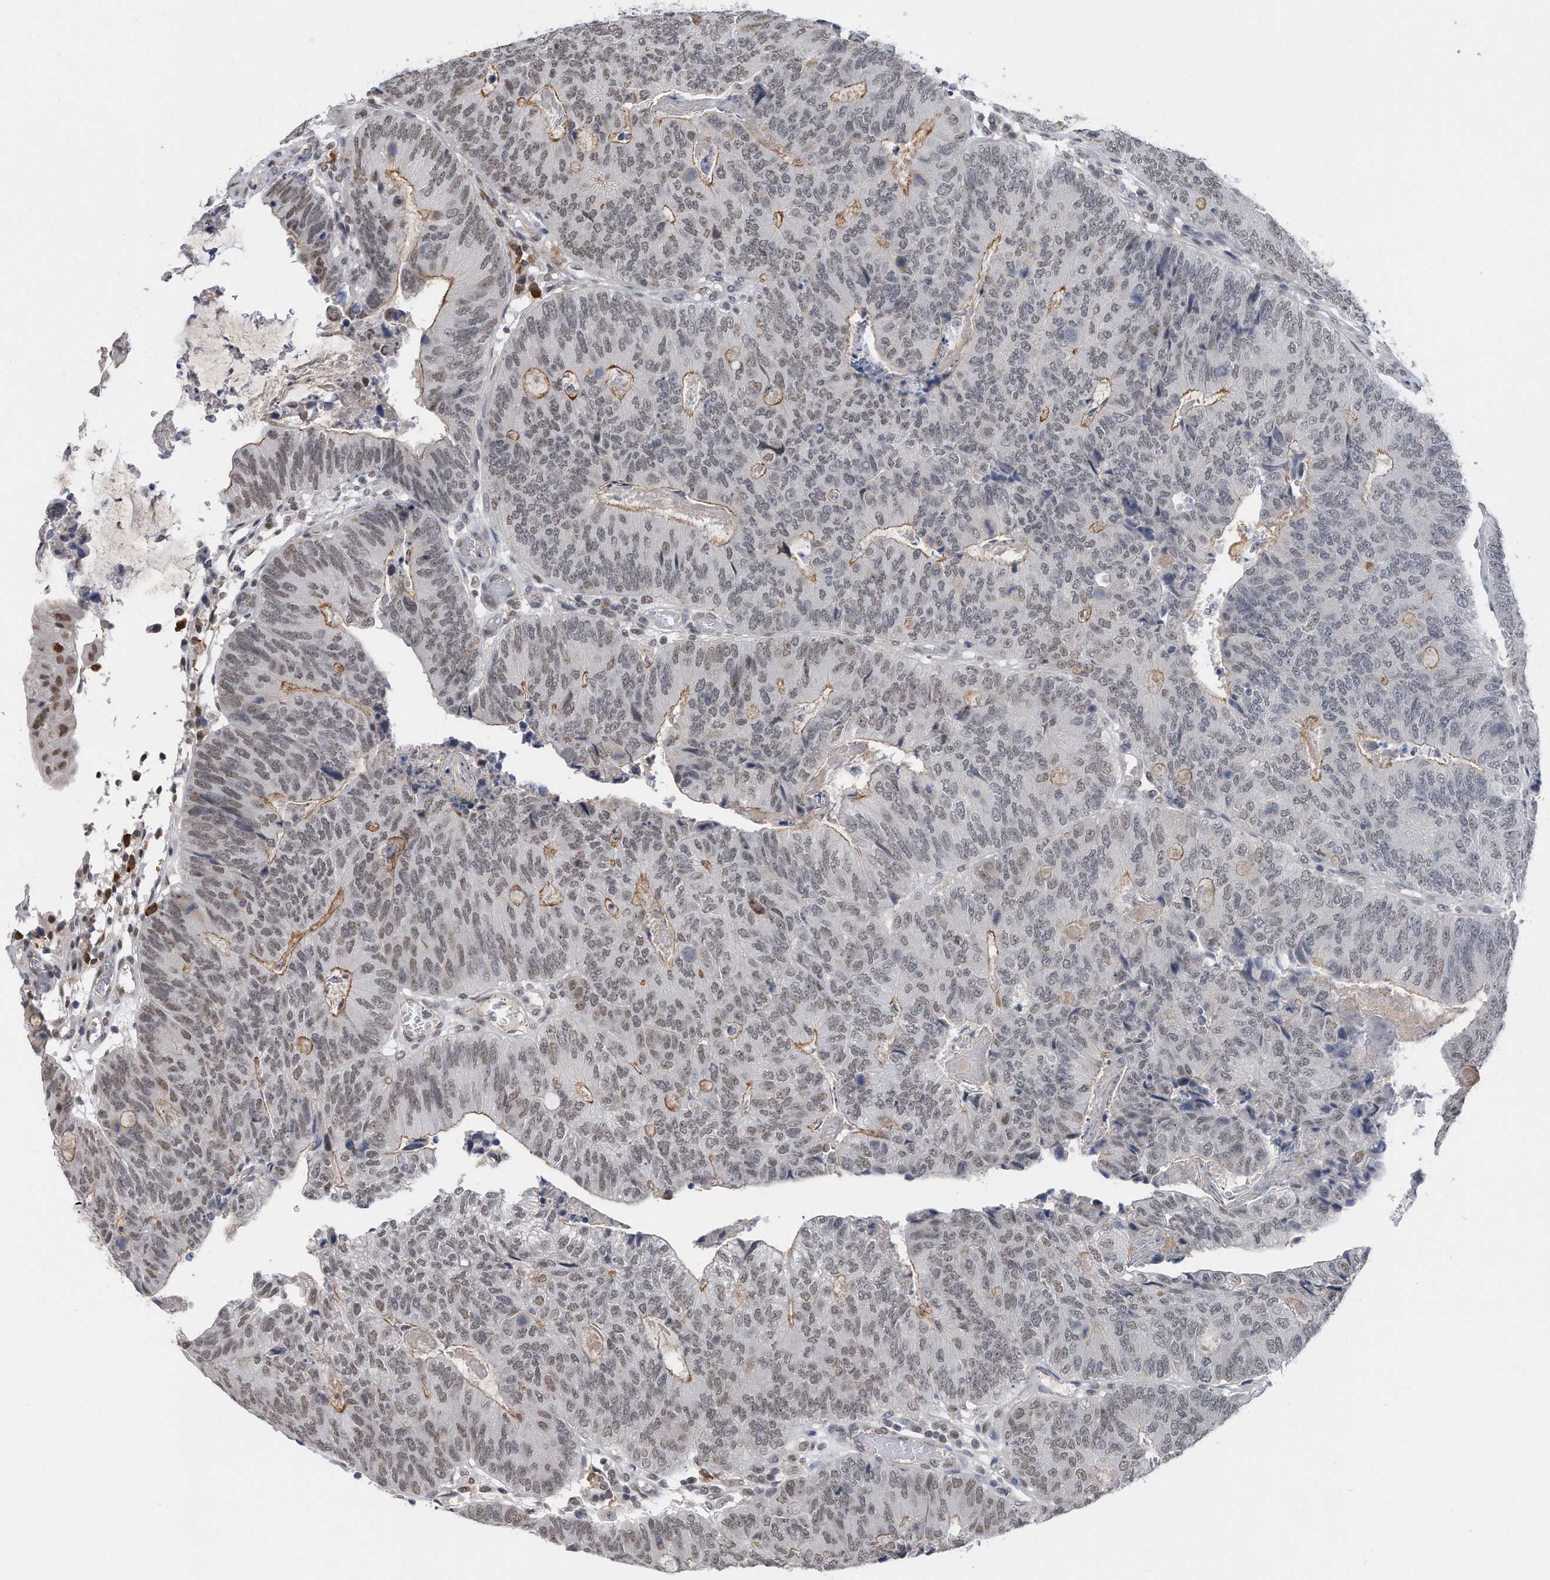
{"staining": {"intensity": "moderate", "quantity": ">75%", "location": "nuclear"}, "tissue": "colorectal cancer", "cell_type": "Tumor cells", "image_type": "cancer", "snomed": [{"axis": "morphology", "description": "Adenocarcinoma, NOS"}, {"axis": "topography", "description": "Colon"}], "caption": "Colorectal cancer stained for a protein (brown) reveals moderate nuclear positive staining in about >75% of tumor cells.", "gene": "TP53INP1", "patient": {"sex": "female", "age": 67}}